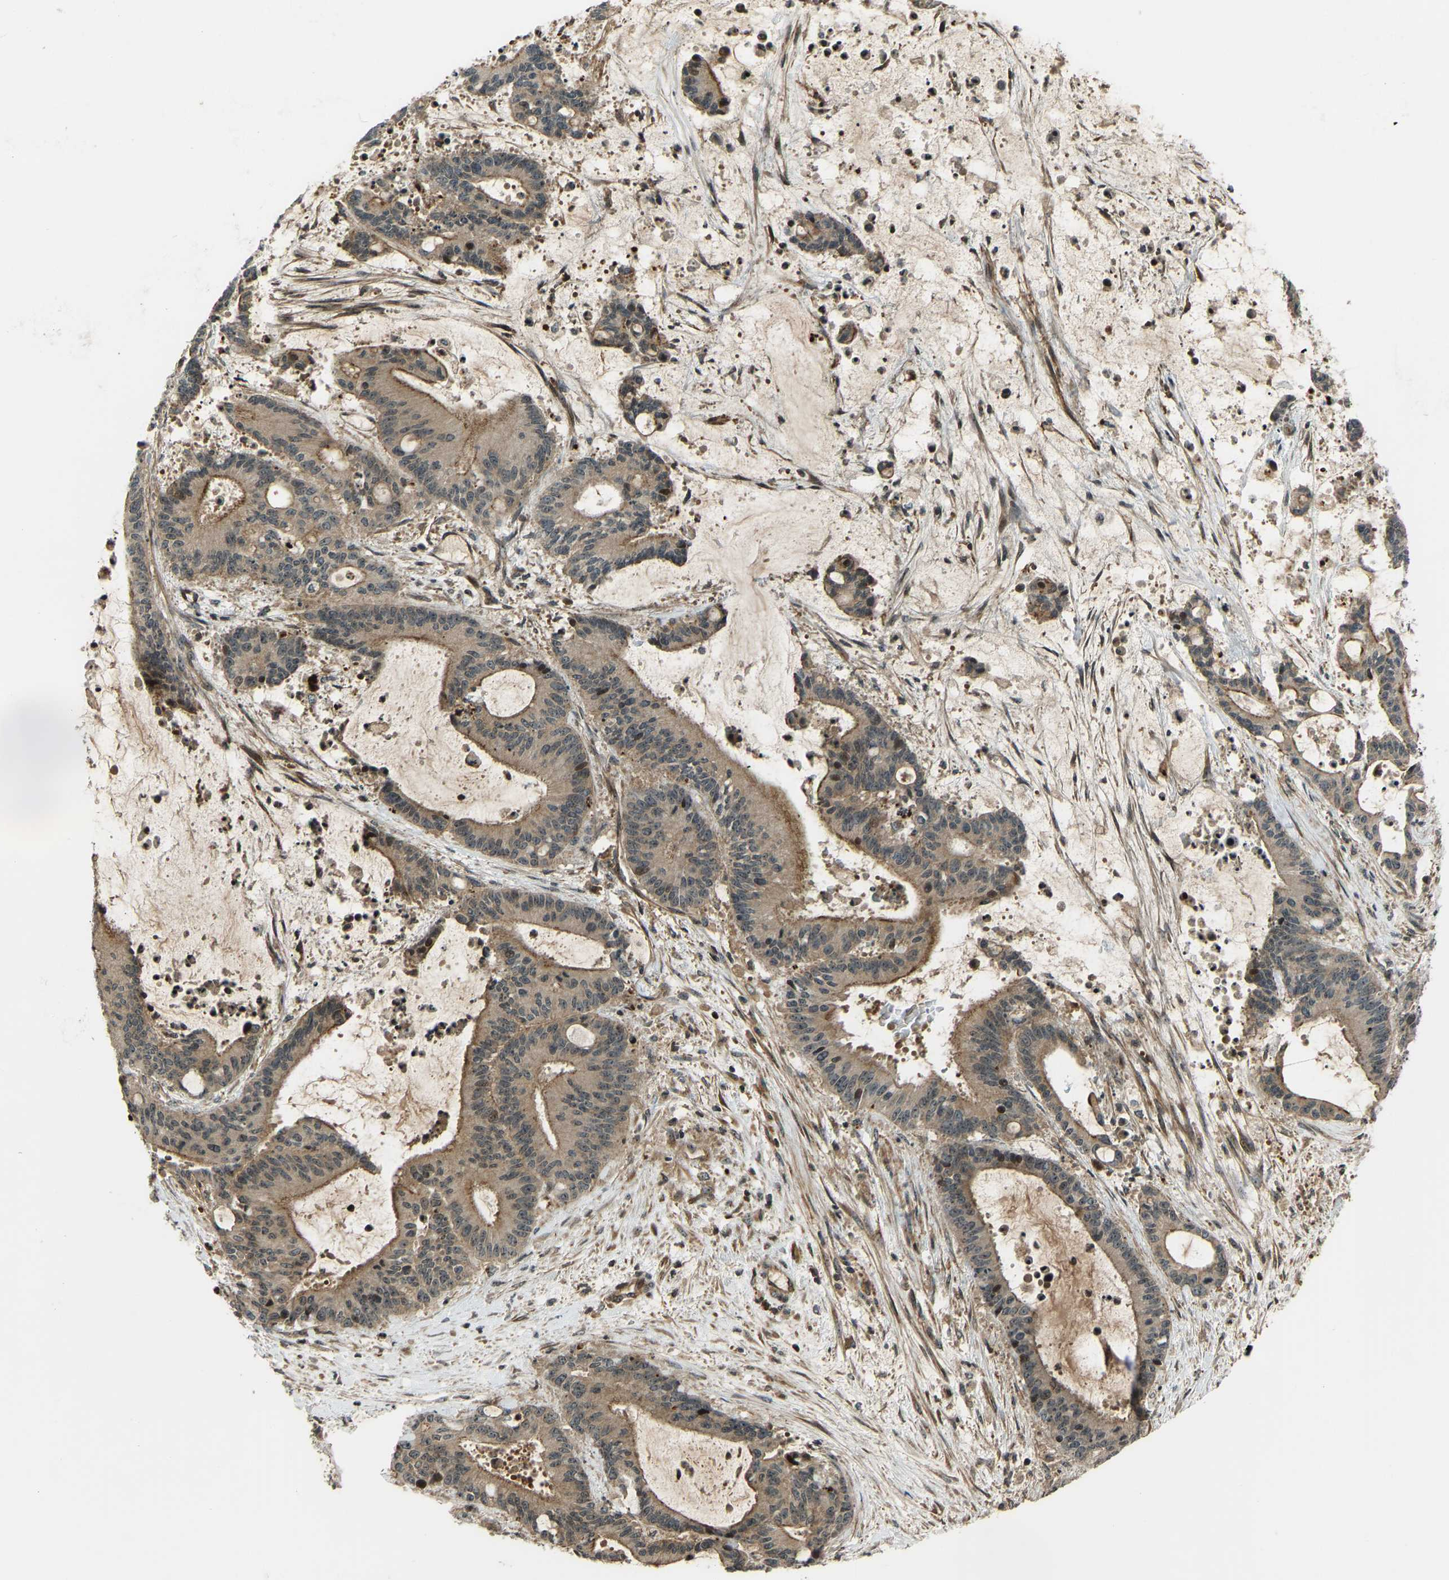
{"staining": {"intensity": "moderate", "quantity": ">75%", "location": "cytoplasmic/membranous"}, "tissue": "liver cancer", "cell_type": "Tumor cells", "image_type": "cancer", "snomed": [{"axis": "morphology", "description": "Normal tissue, NOS"}, {"axis": "morphology", "description": "Cholangiocarcinoma"}, {"axis": "topography", "description": "Liver"}, {"axis": "topography", "description": "Peripheral nerve tissue"}], "caption": "The immunohistochemical stain labels moderate cytoplasmic/membranous positivity in tumor cells of liver cancer (cholangiocarcinoma) tissue. (brown staining indicates protein expression, while blue staining denotes nuclei).", "gene": "SVOPL", "patient": {"sex": "female", "age": 73}}